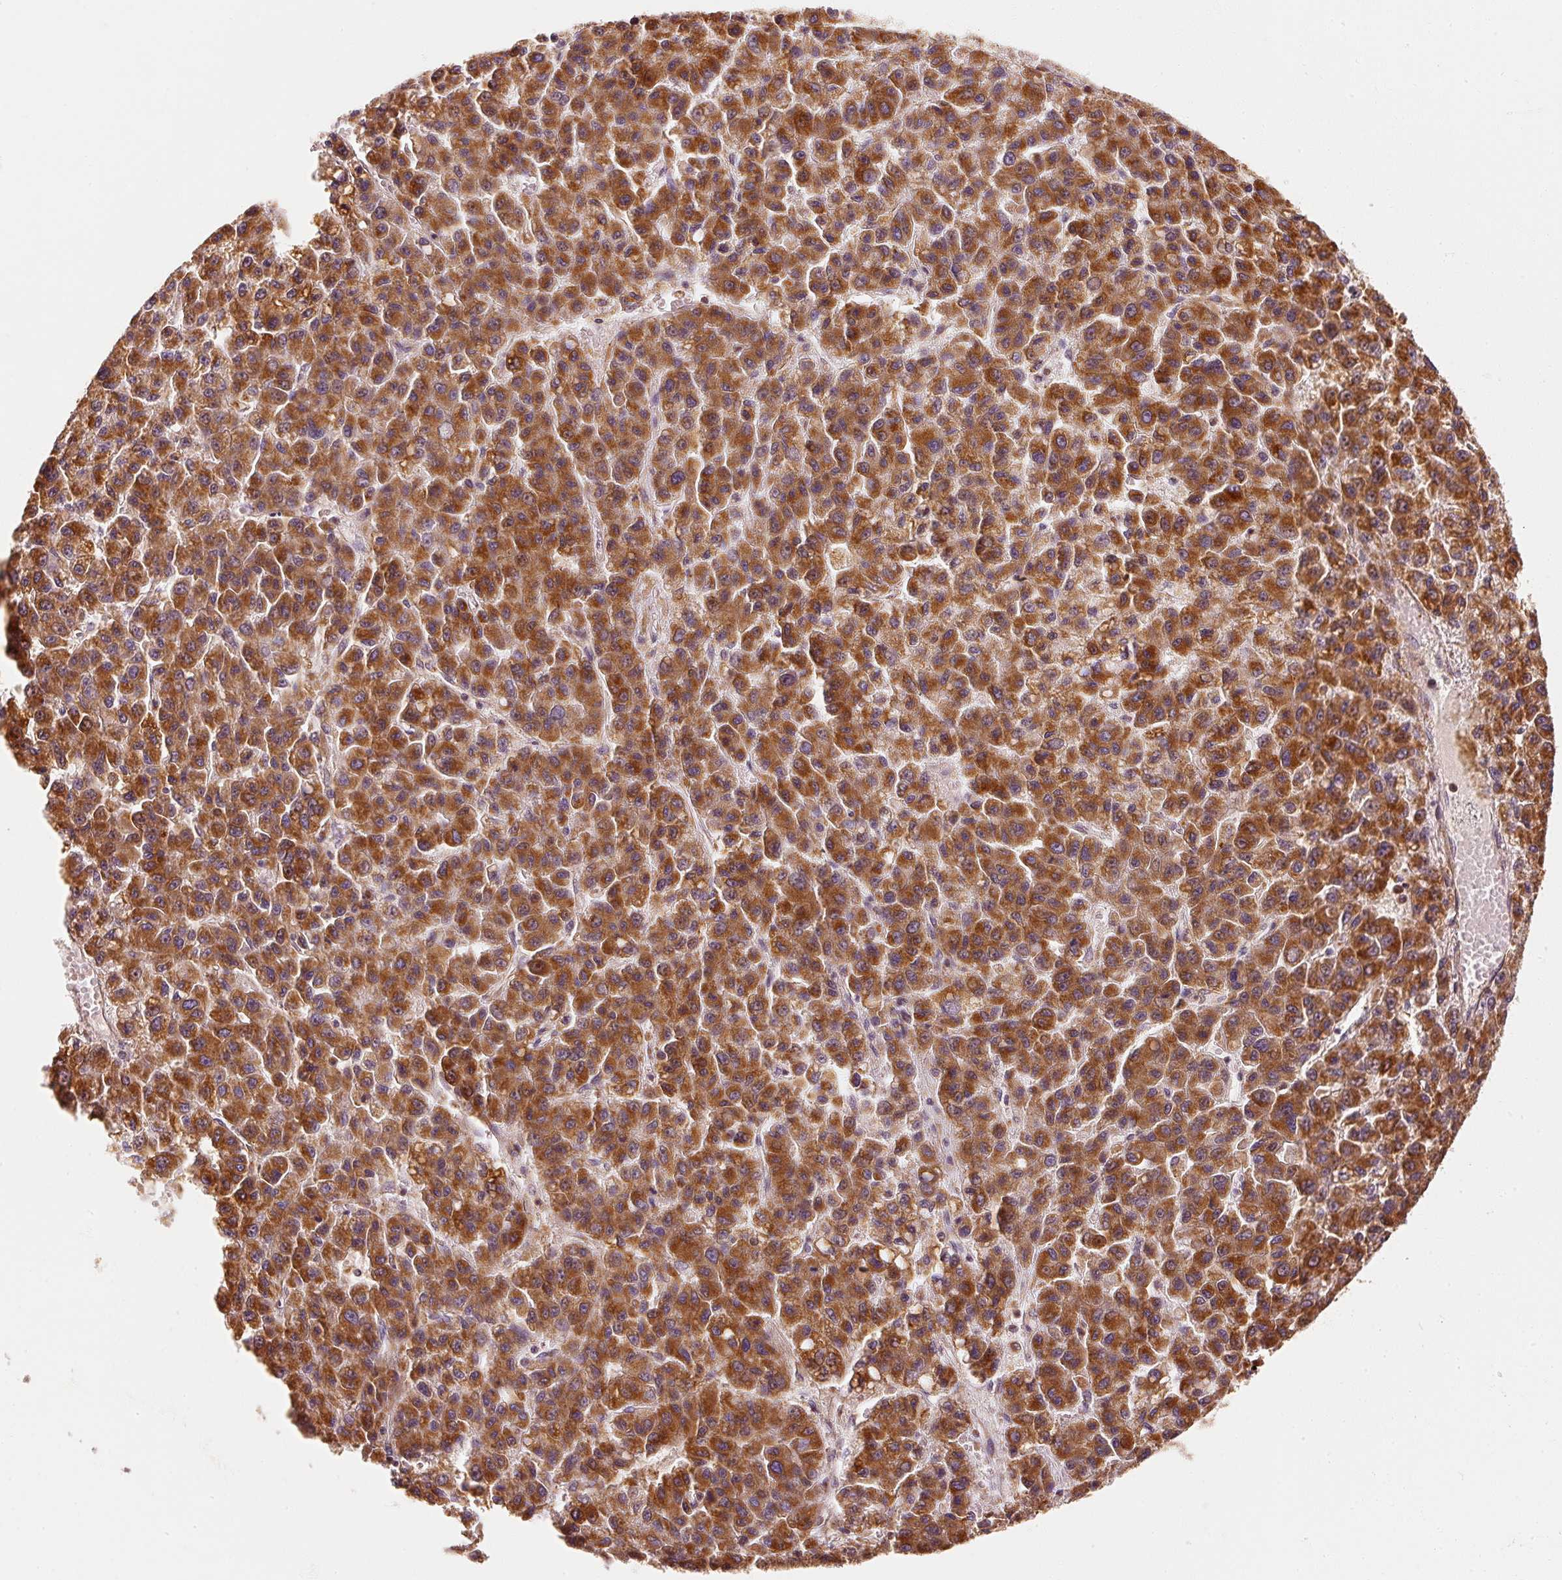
{"staining": {"intensity": "strong", "quantity": ">75%", "location": "cytoplasmic/membranous"}, "tissue": "liver cancer", "cell_type": "Tumor cells", "image_type": "cancer", "snomed": [{"axis": "morphology", "description": "Carcinoma, Hepatocellular, NOS"}, {"axis": "topography", "description": "Liver"}], "caption": "This image demonstrates hepatocellular carcinoma (liver) stained with immunohistochemistry to label a protein in brown. The cytoplasmic/membranous of tumor cells show strong positivity for the protein. Nuclei are counter-stained blue.", "gene": "TOMM40", "patient": {"sex": "male", "age": 70}}